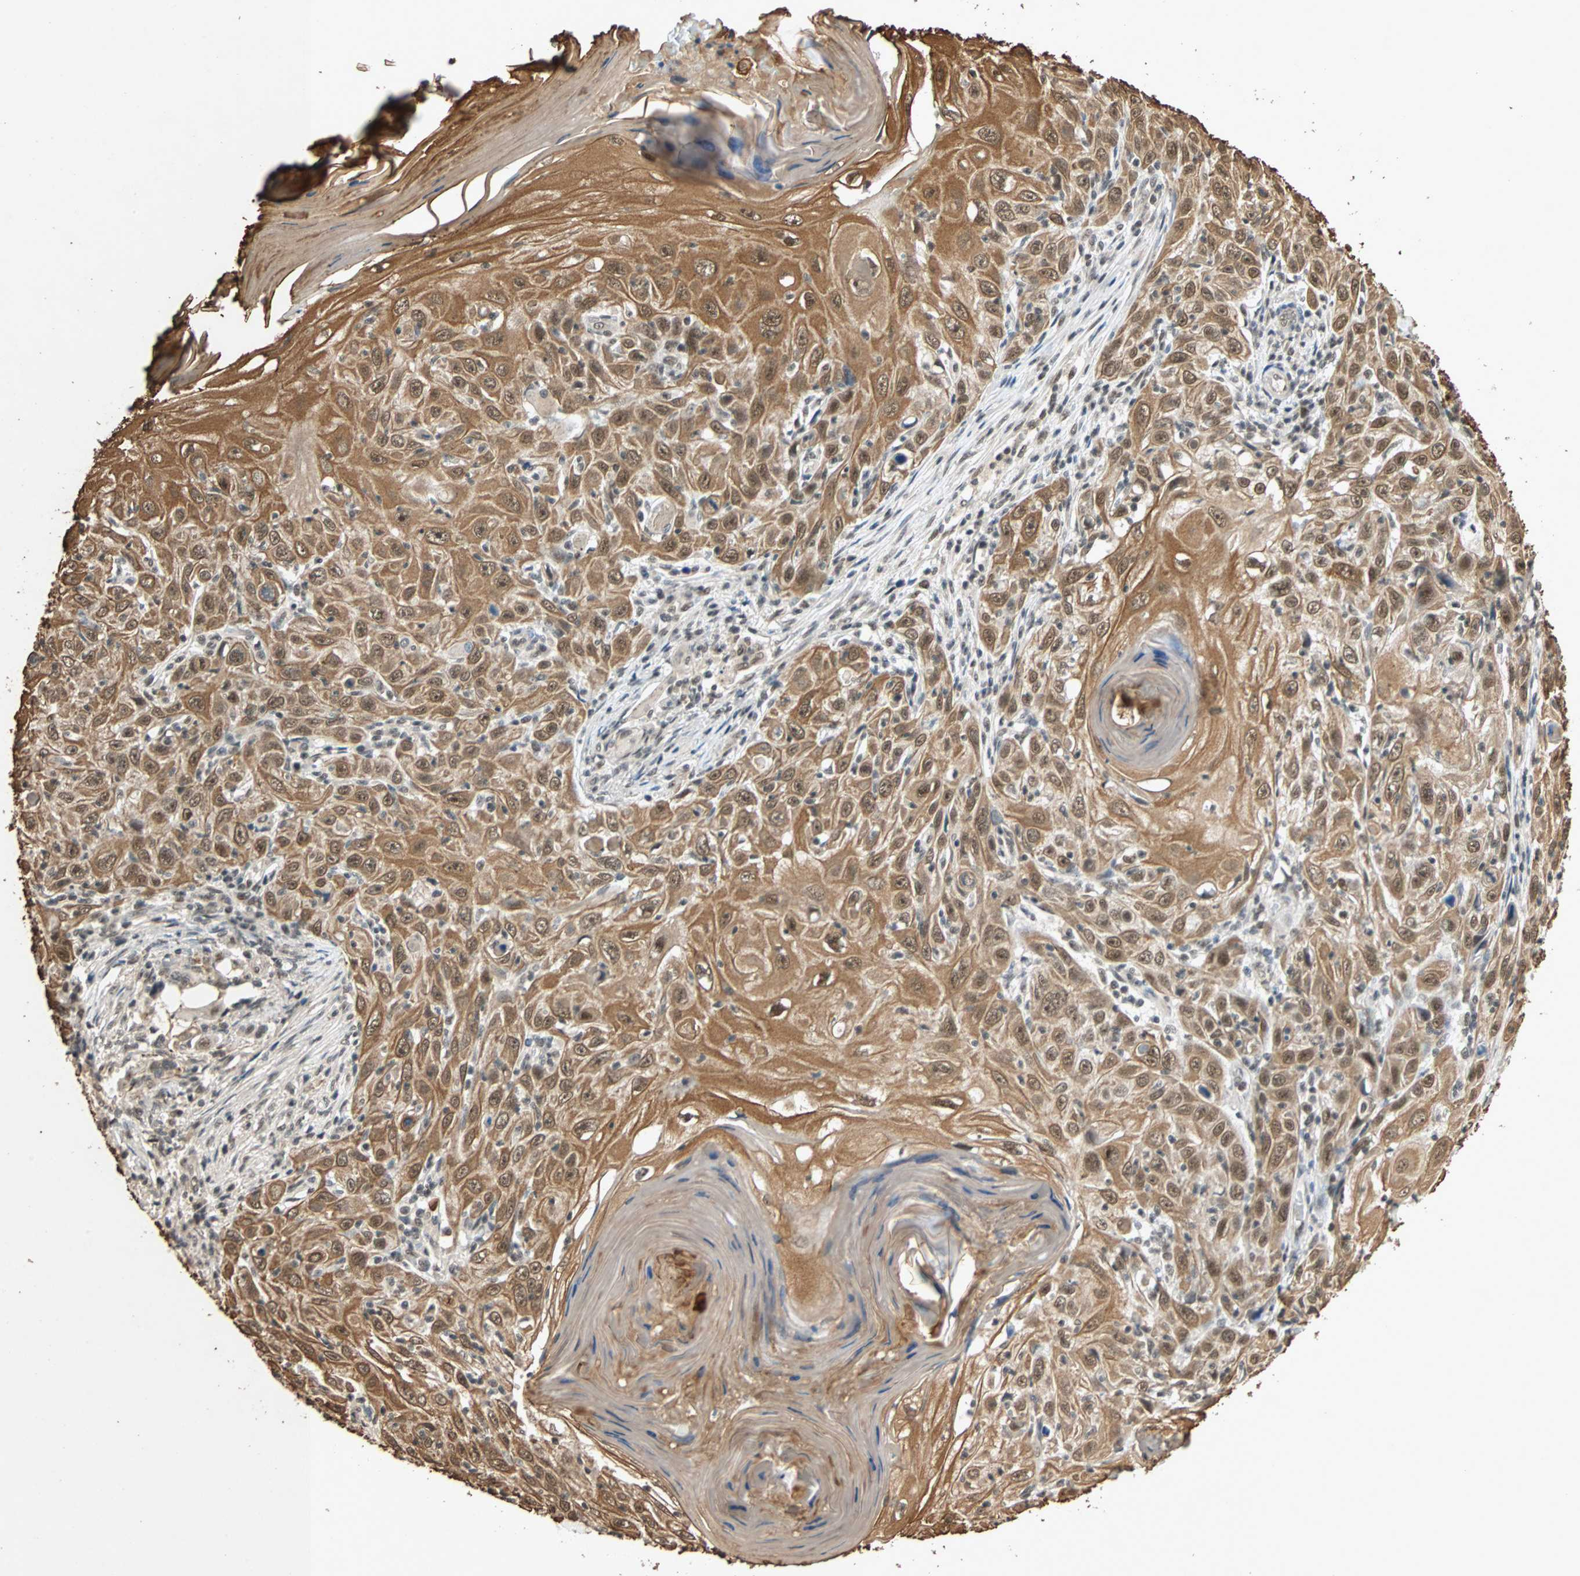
{"staining": {"intensity": "moderate", "quantity": ">75%", "location": "cytoplasmic/membranous,nuclear"}, "tissue": "skin cancer", "cell_type": "Tumor cells", "image_type": "cancer", "snomed": [{"axis": "morphology", "description": "Squamous cell carcinoma, NOS"}, {"axis": "topography", "description": "Skin"}], "caption": "Skin cancer (squamous cell carcinoma) was stained to show a protein in brown. There is medium levels of moderate cytoplasmic/membranous and nuclear staining in about >75% of tumor cells.", "gene": "CDC5L", "patient": {"sex": "female", "age": 88}}